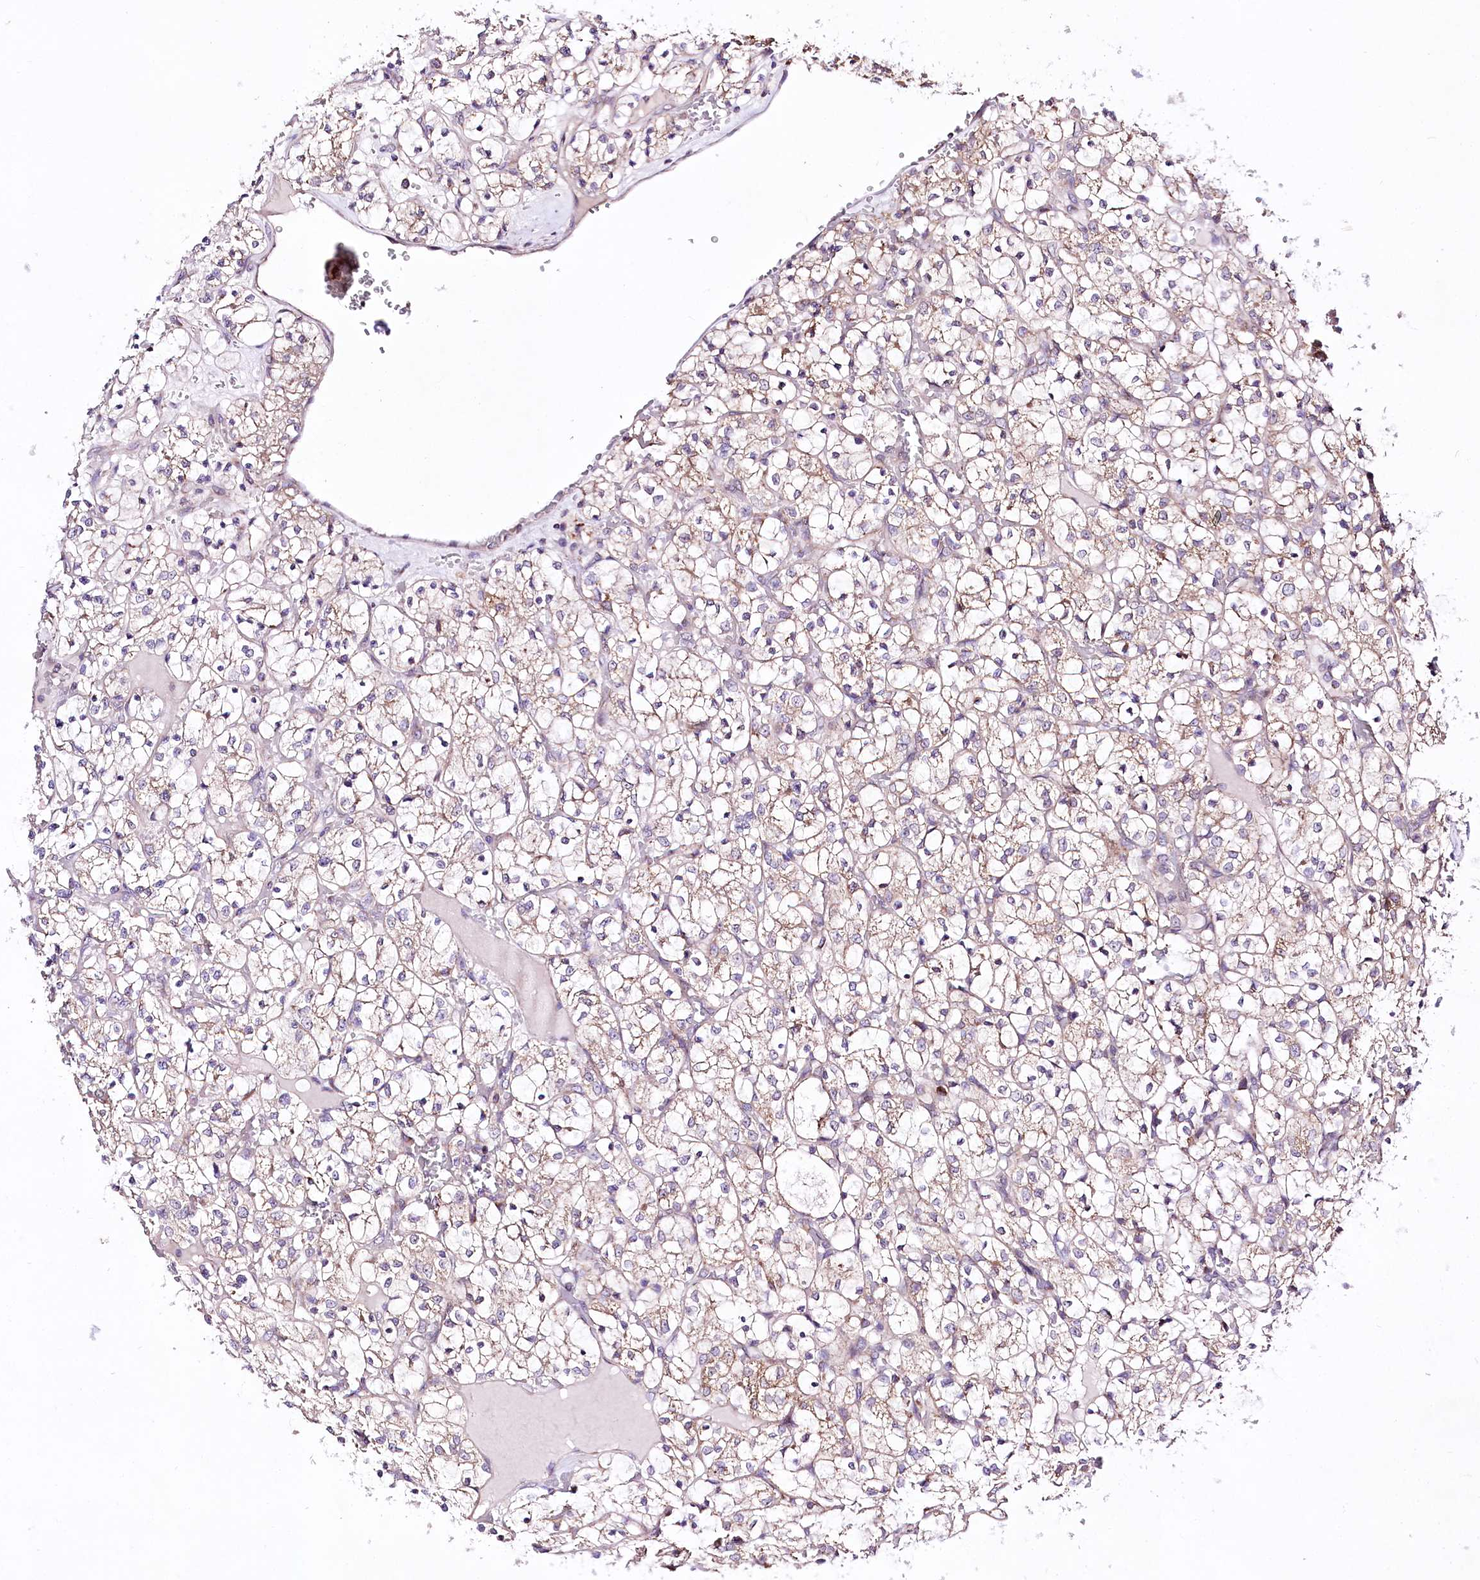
{"staining": {"intensity": "weak", "quantity": ">75%", "location": "cytoplasmic/membranous"}, "tissue": "renal cancer", "cell_type": "Tumor cells", "image_type": "cancer", "snomed": [{"axis": "morphology", "description": "Adenocarcinoma, NOS"}, {"axis": "topography", "description": "Kidney"}], "caption": "IHC histopathology image of neoplastic tissue: renal cancer (adenocarcinoma) stained using immunohistochemistry shows low levels of weak protein expression localized specifically in the cytoplasmic/membranous of tumor cells, appearing as a cytoplasmic/membranous brown color.", "gene": "ATE1", "patient": {"sex": "female", "age": 69}}